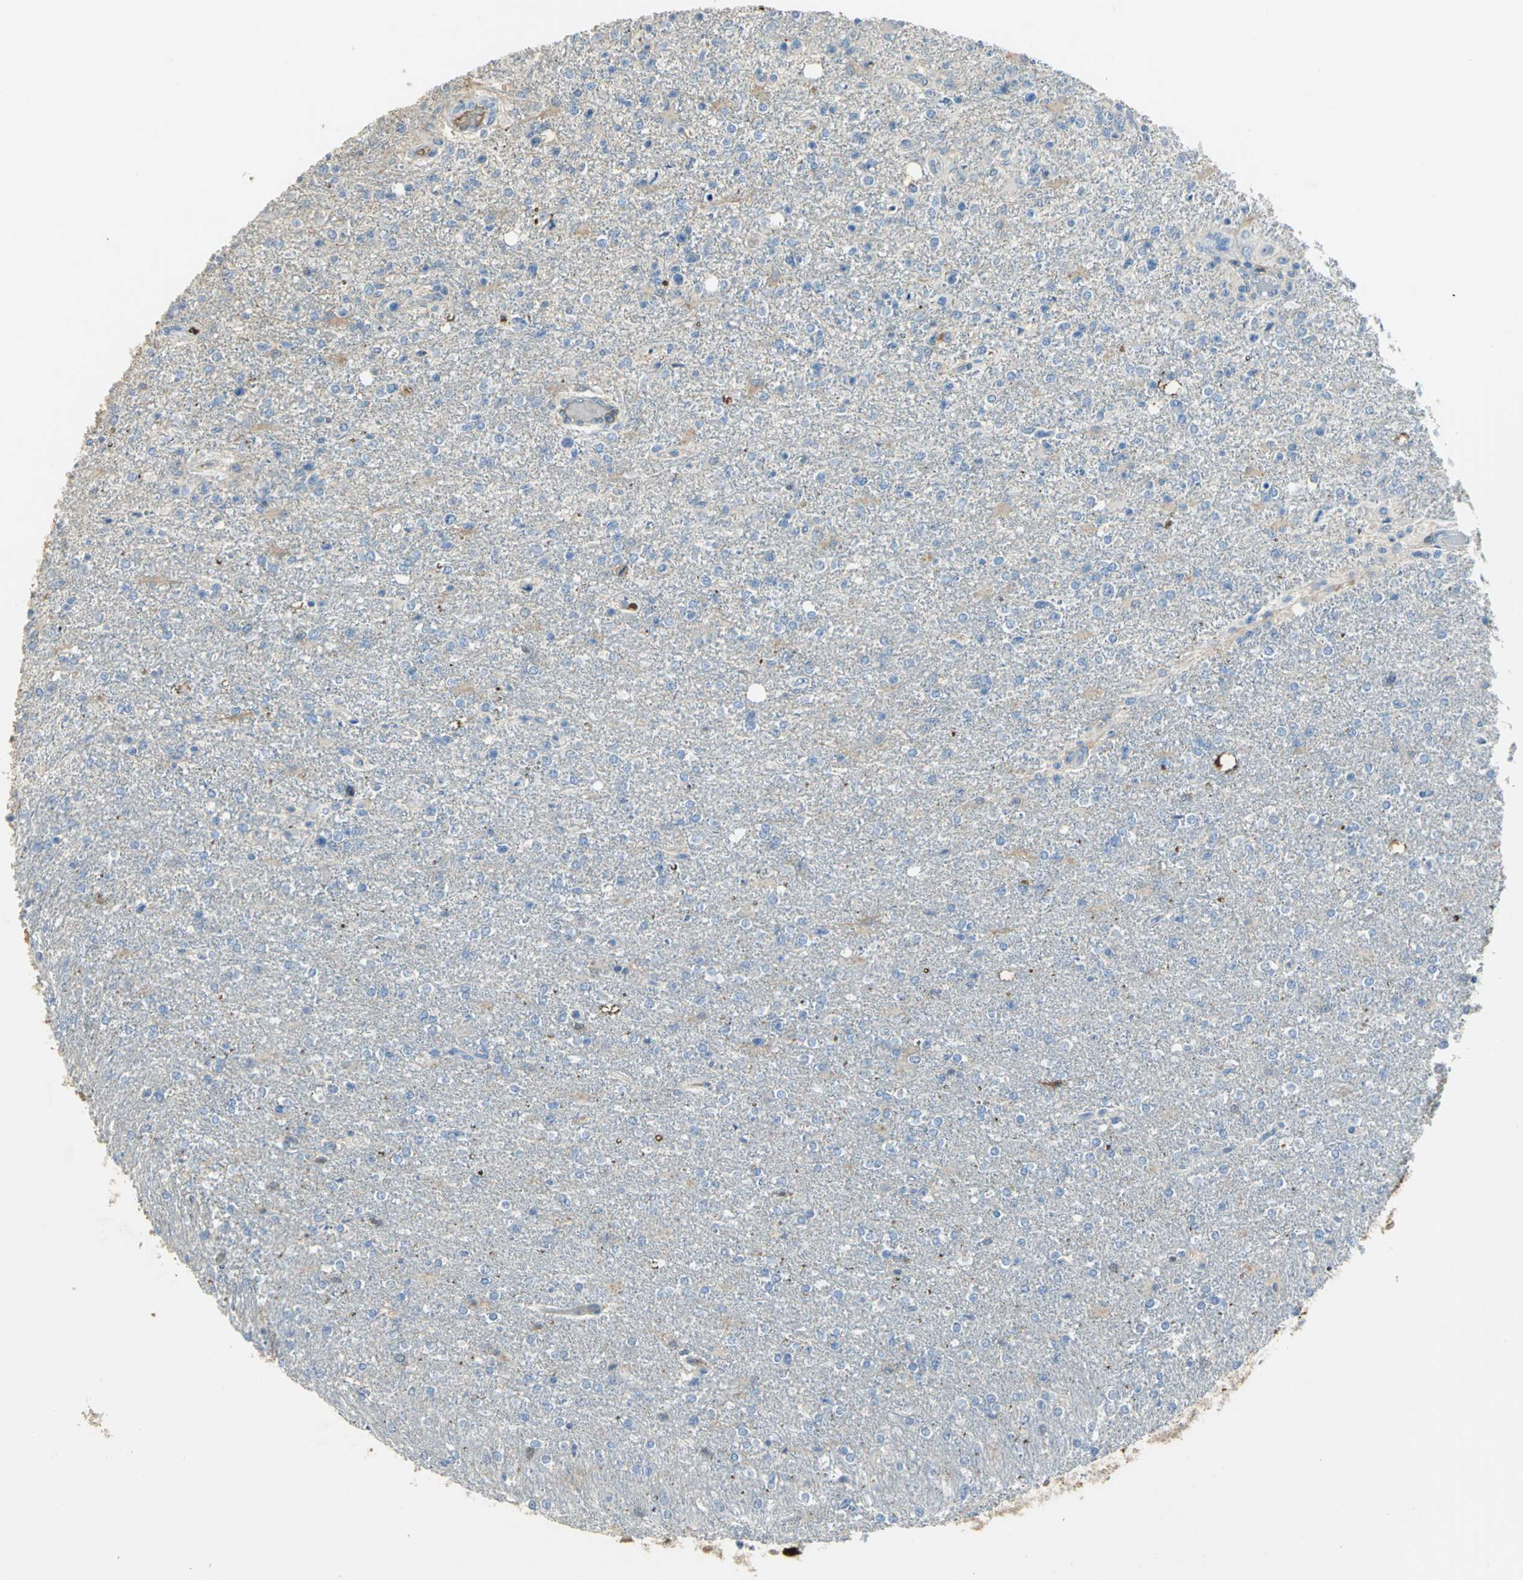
{"staining": {"intensity": "weak", "quantity": "25%-75%", "location": "cytoplasmic/membranous"}, "tissue": "glioma", "cell_type": "Tumor cells", "image_type": "cancer", "snomed": [{"axis": "morphology", "description": "Glioma, malignant, High grade"}, {"axis": "topography", "description": "Cerebral cortex"}], "caption": "Glioma was stained to show a protein in brown. There is low levels of weak cytoplasmic/membranous positivity in approximately 25%-75% of tumor cells.", "gene": "GYG2", "patient": {"sex": "male", "age": 76}}